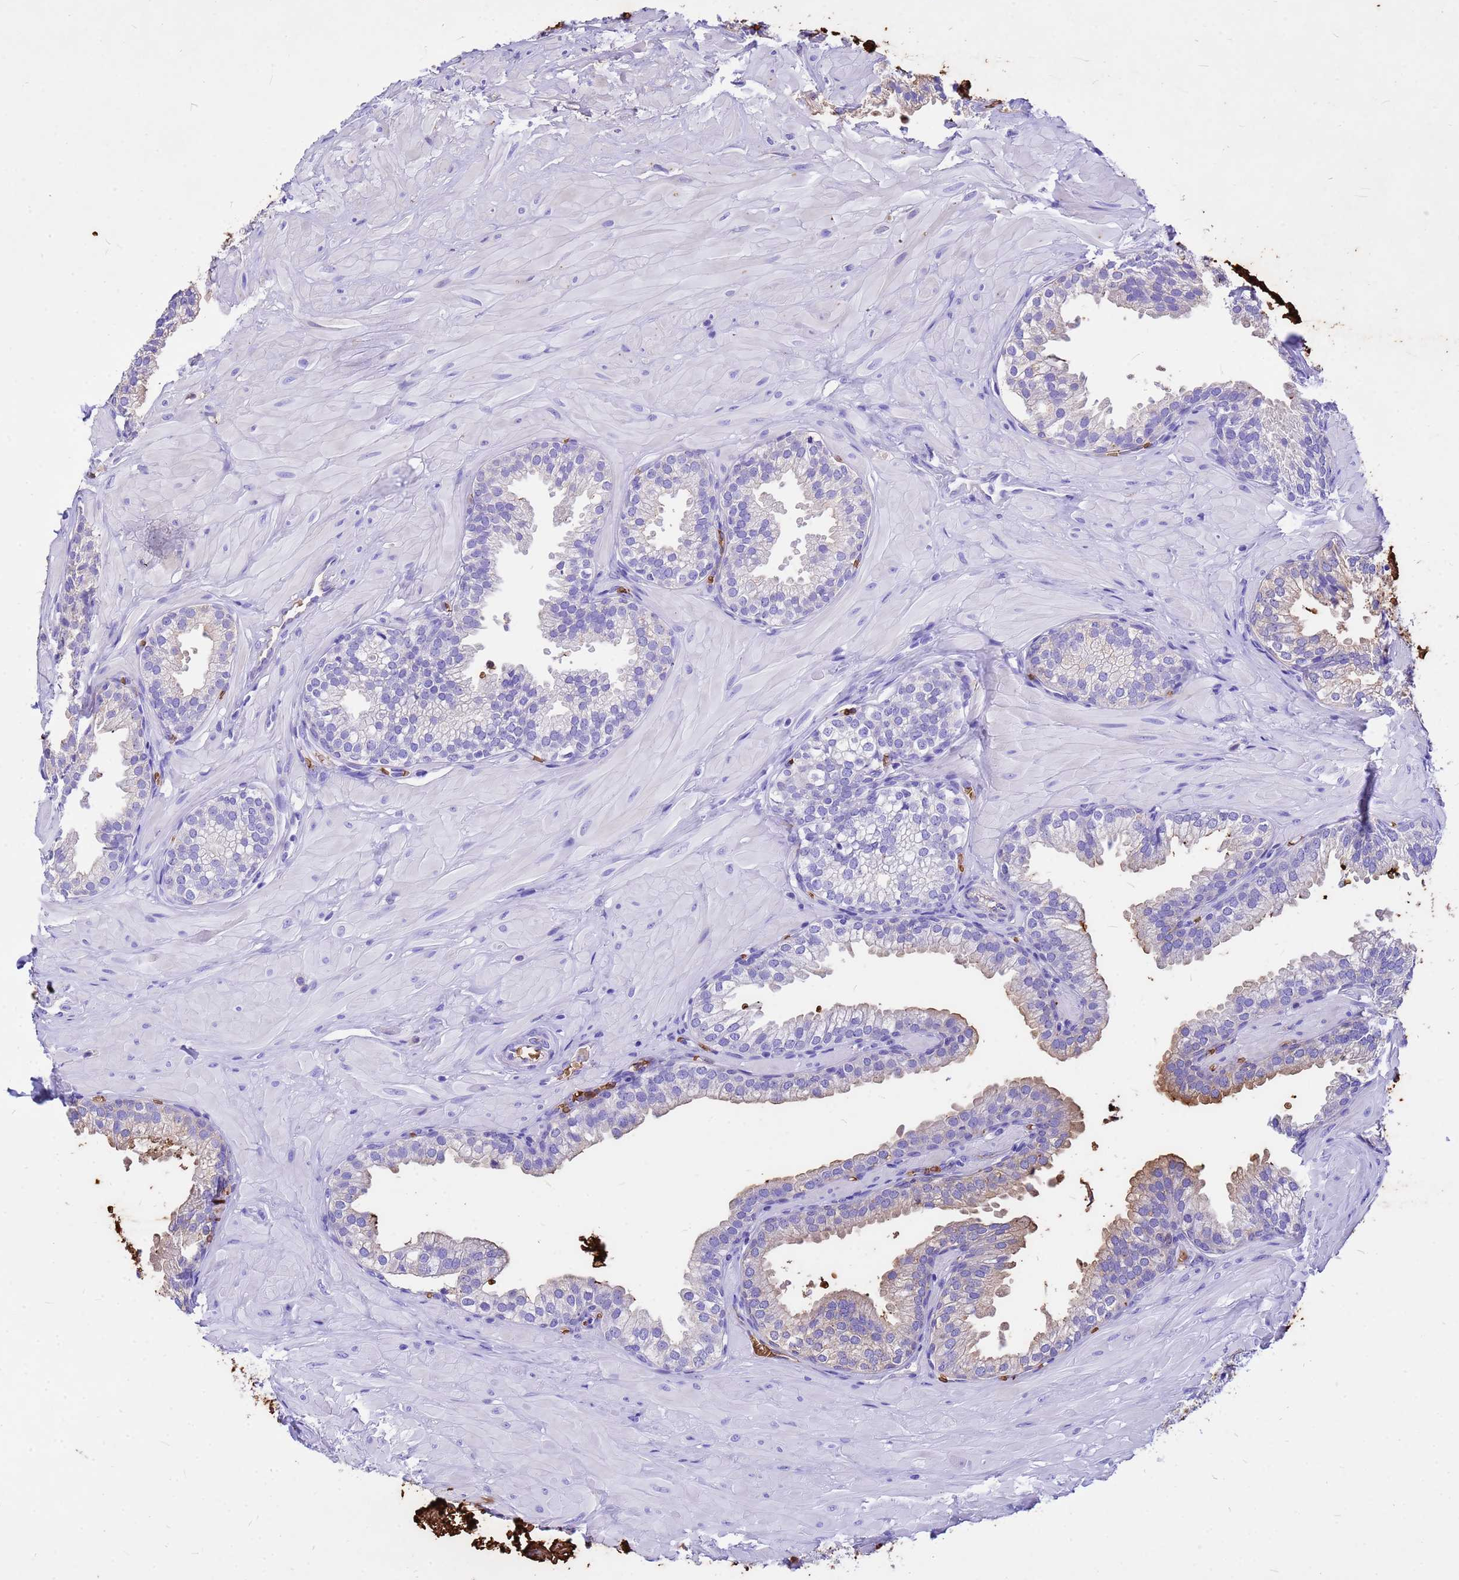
{"staining": {"intensity": "moderate", "quantity": "<25%", "location": "cytoplasmic/membranous"}, "tissue": "prostate", "cell_type": "Glandular cells", "image_type": "normal", "snomed": [{"axis": "morphology", "description": "Normal tissue, NOS"}, {"axis": "topography", "description": "Prostate"}, {"axis": "topography", "description": "Peripheral nerve tissue"}], "caption": "Moderate cytoplasmic/membranous expression for a protein is identified in about <25% of glandular cells of normal prostate using immunohistochemistry.", "gene": "HBA1", "patient": {"sex": "male", "age": 55}}